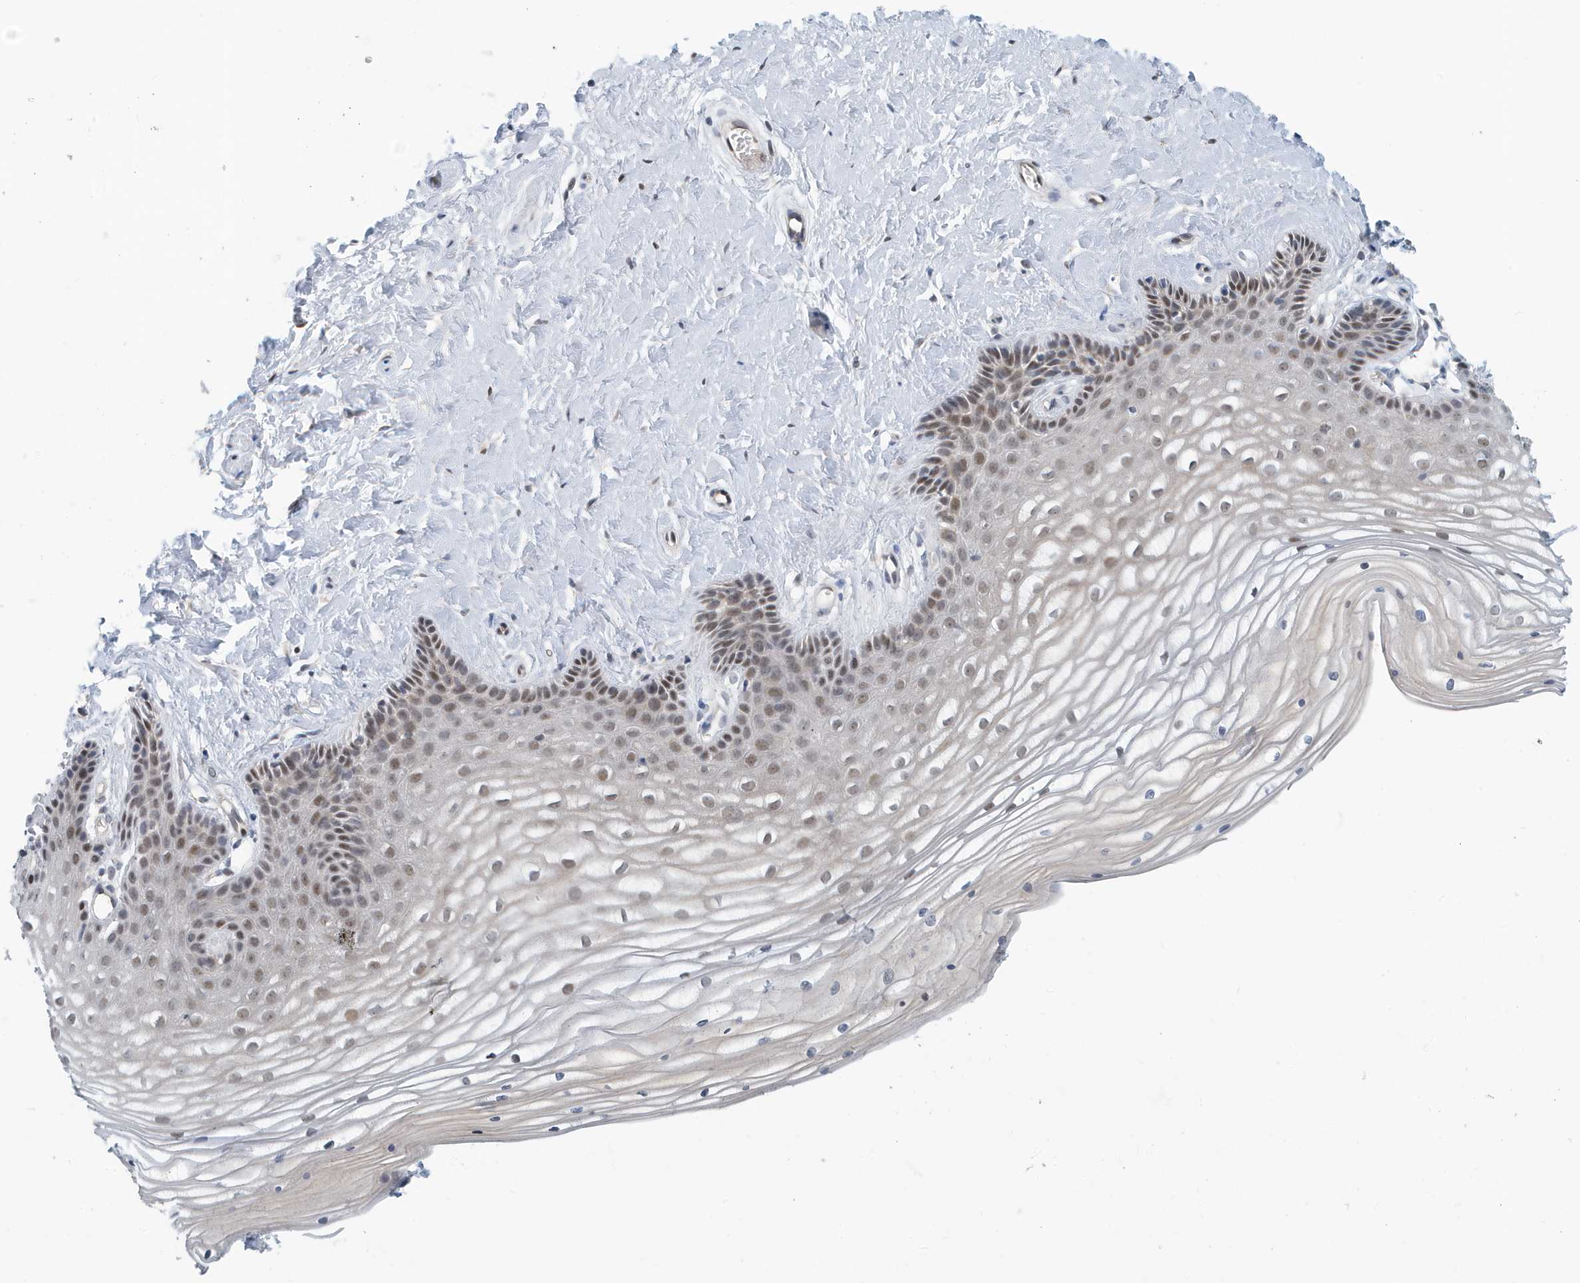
{"staining": {"intensity": "moderate", "quantity": ">75%", "location": "nuclear"}, "tissue": "vagina", "cell_type": "Squamous epithelial cells", "image_type": "normal", "snomed": [{"axis": "morphology", "description": "Normal tissue, NOS"}, {"axis": "topography", "description": "Vagina"}, {"axis": "topography", "description": "Cervix"}], "caption": "Protein analysis of normal vagina demonstrates moderate nuclear positivity in about >75% of squamous epithelial cells.", "gene": "KIF15", "patient": {"sex": "female", "age": 40}}